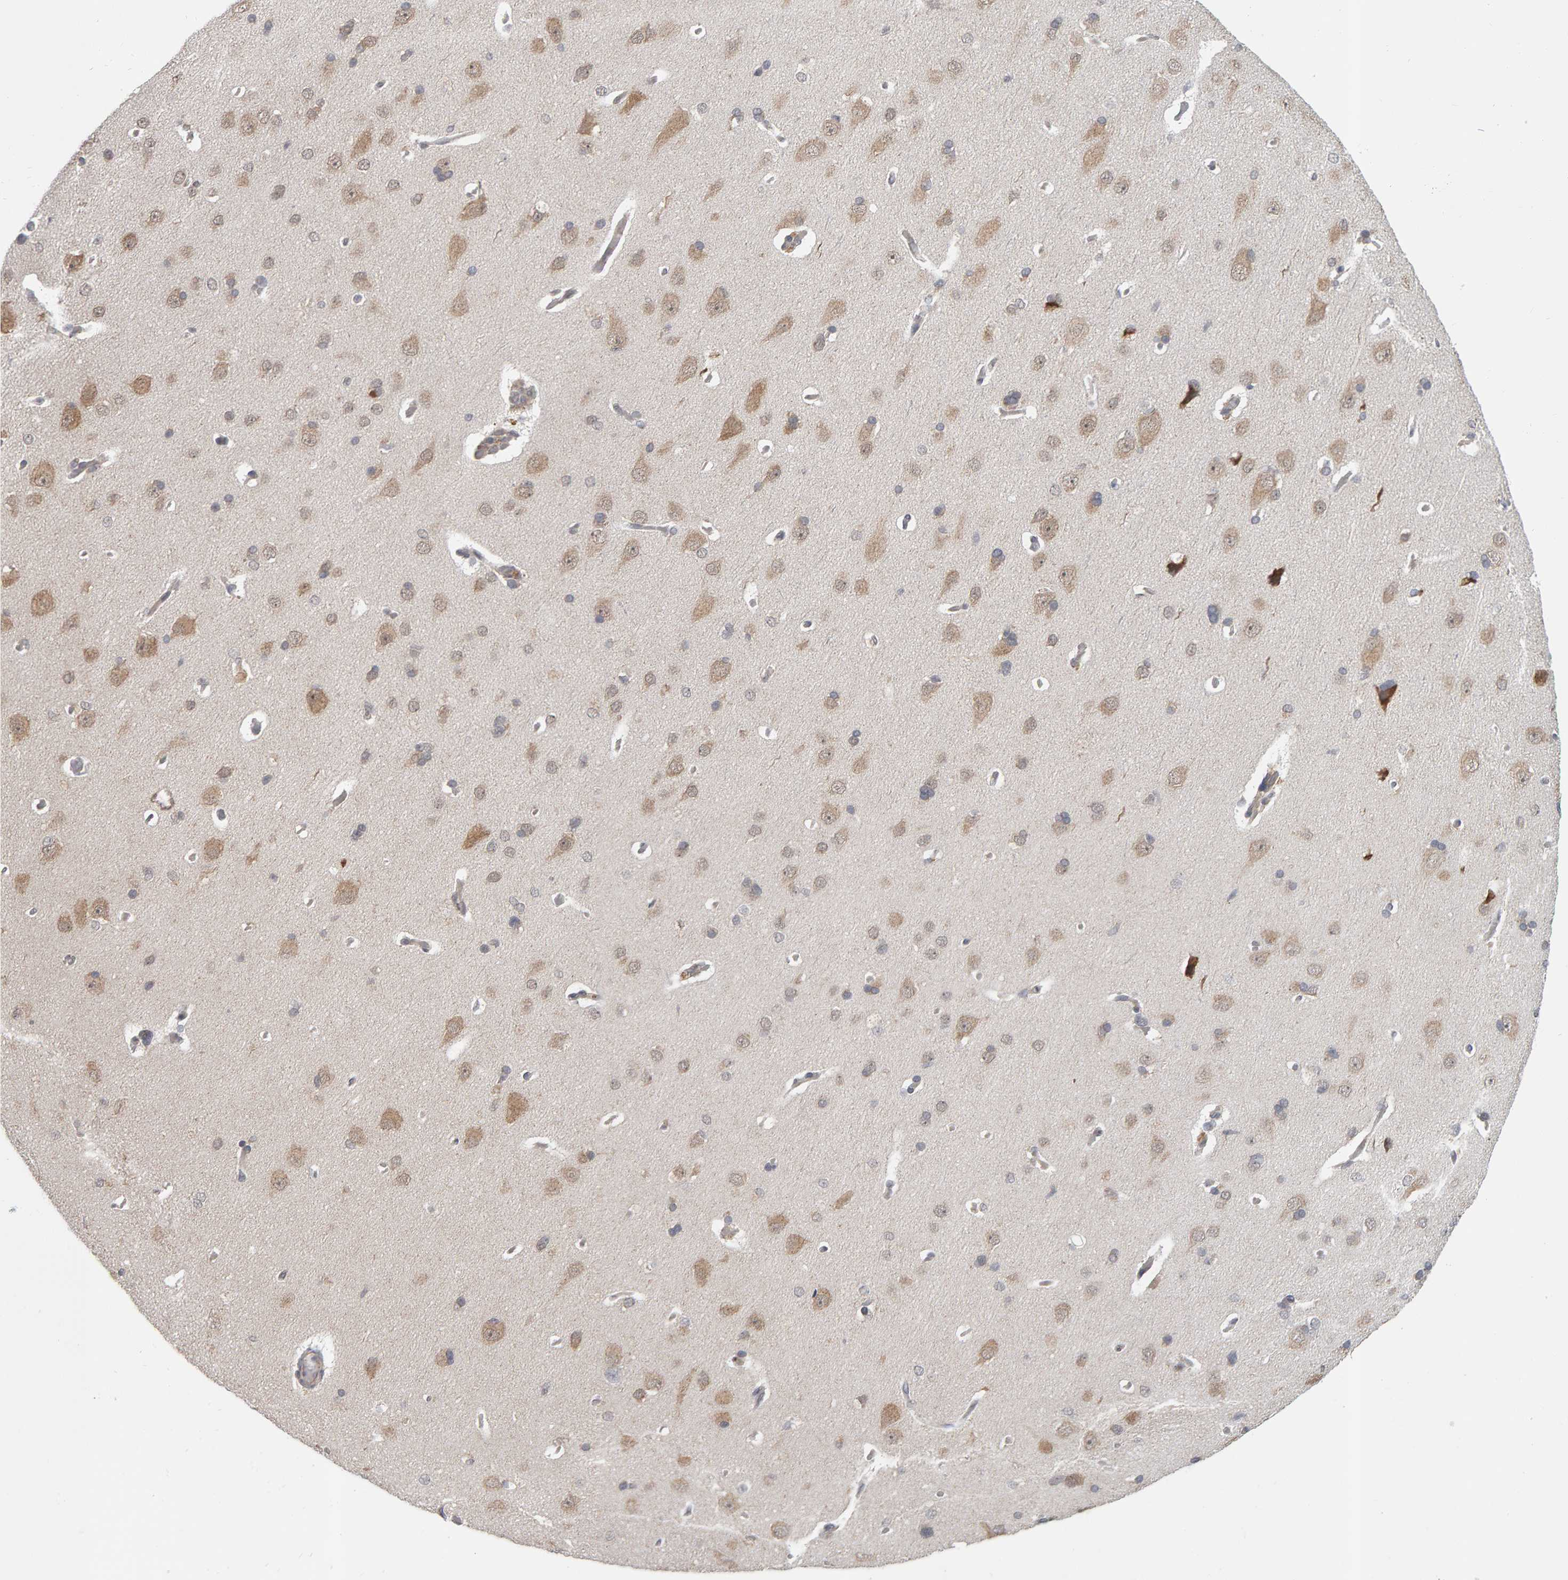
{"staining": {"intensity": "weak", "quantity": ">75%", "location": "cytoplasmic/membranous"}, "tissue": "cerebral cortex", "cell_type": "Endothelial cells", "image_type": "normal", "snomed": [{"axis": "morphology", "description": "Normal tissue, NOS"}, {"axis": "topography", "description": "Cerebral cortex"}], "caption": "This micrograph shows normal cerebral cortex stained with immunohistochemistry to label a protein in brown. The cytoplasmic/membranous of endothelial cells show weak positivity for the protein. Nuclei are counter-stained blue.", "gene": "DAP3", "patient": {"sex": "male", "age": 62}}